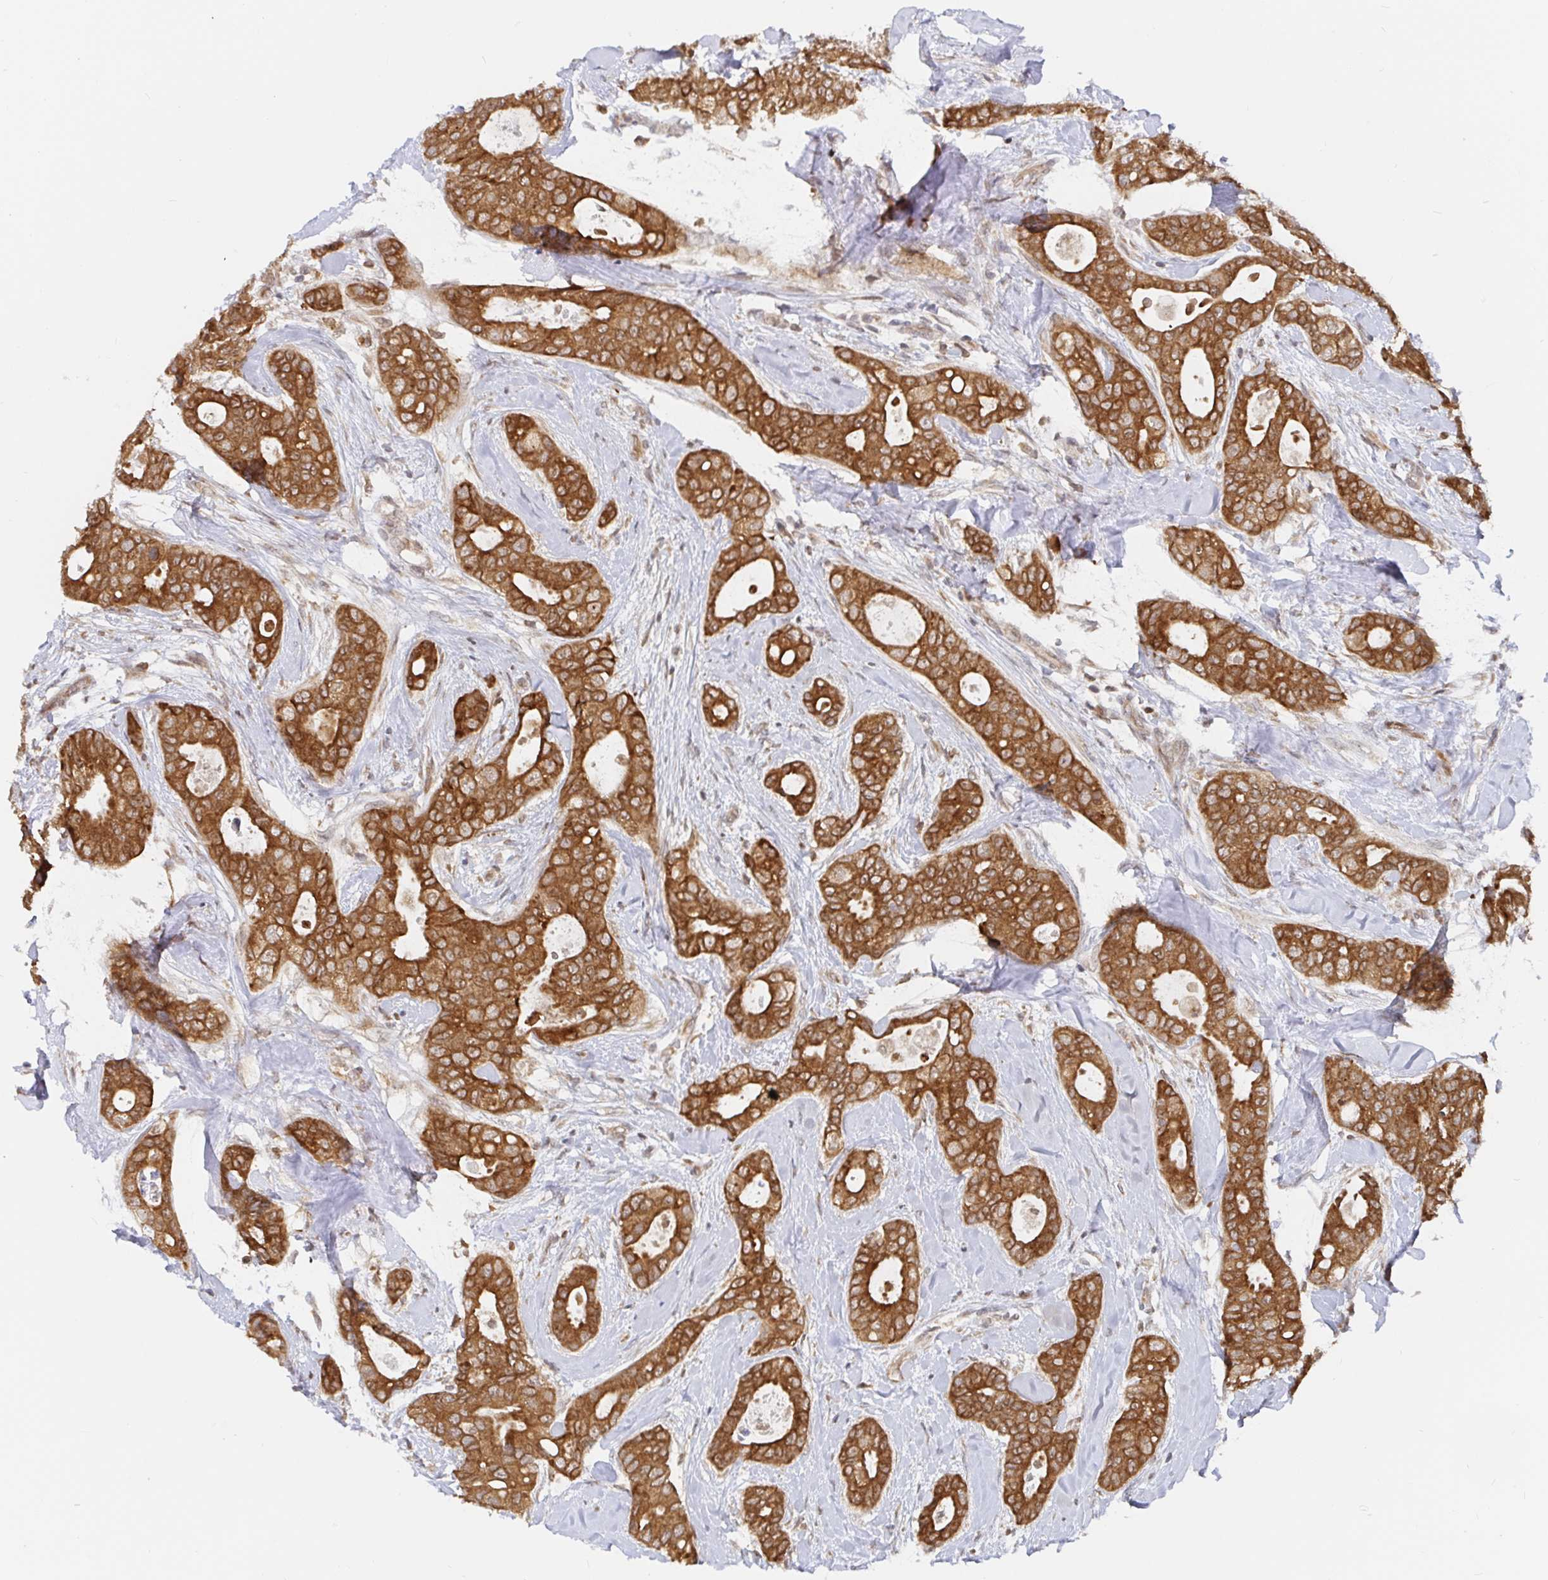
{"staining": {"intensity": "strong", "quantity": ">75%", "location": "cytoplasmic/membranous"}, "tissue": "breast cancer", "cell_type": "Tumor cells", "image_type": "cancer", "snomed": [{"axis": "morphology", "description": "Duct carcinoma"}, {"axis": "topography", "description": "Breast"}], "caption": "A brown stain highlights strong cytoplasmic/membranous expression of a protein in human breast cancer tumor cells.", "gene": "ALG1", "patient": {"sex": "female", "age": 45}}